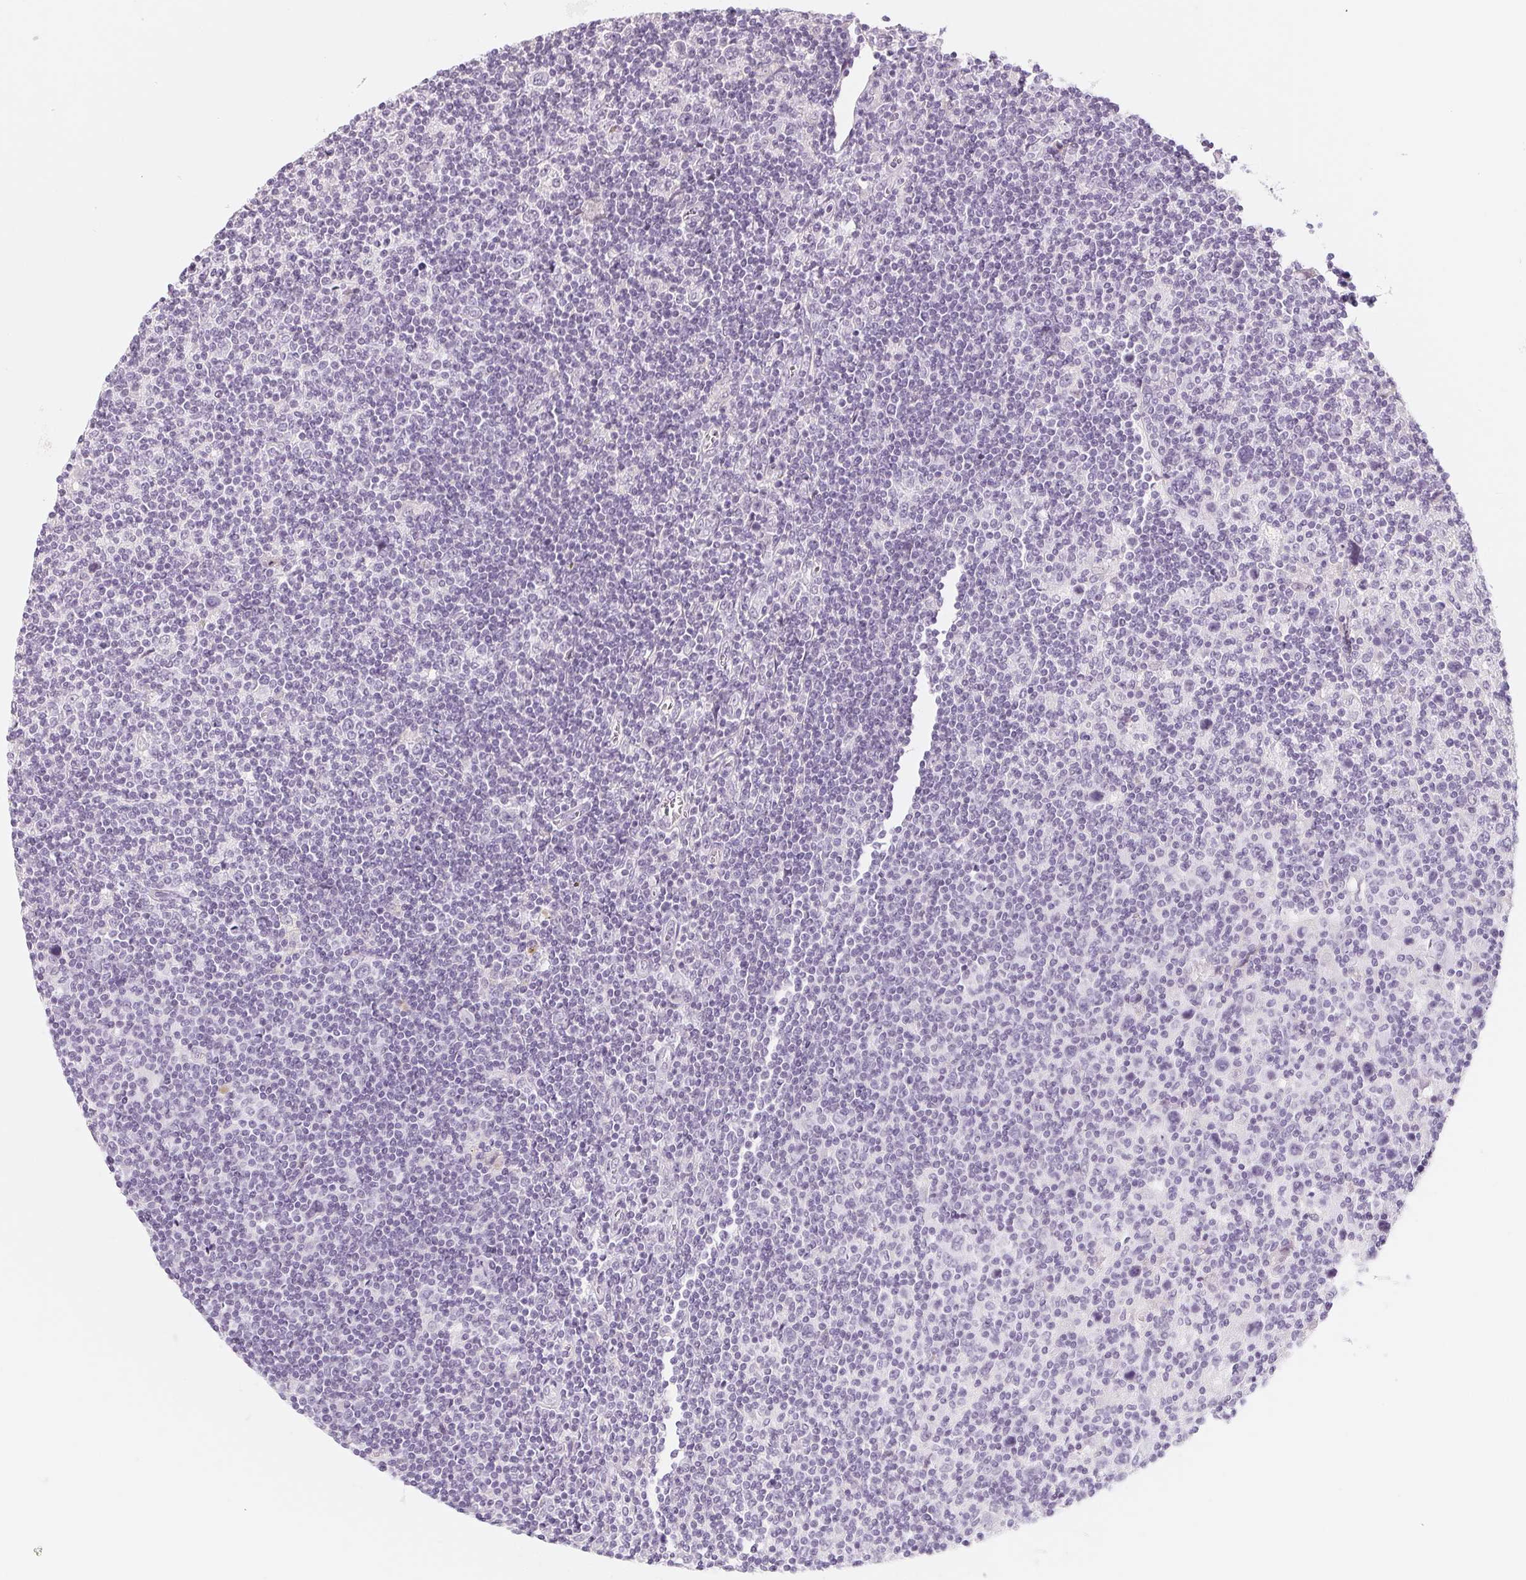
{"staining": {"intensity": "negative", "quantity": "none", "location": "none"}, "tissue": "lymphoma", "cell_type": "Tumor cells", "image_type": "cancer", "snomed": [{"axis": "morphology", "description": "Hodgkin's disease, NOS"}, {"axis": "topography", "description": "Lymph node"}], "caption": "Lymphoma was stained to show a protein in brown. There is no significant expression in tumor cells. The staining is performed using DAB (3,3'-diaminobenzidine) brown chromogen with nuclei counter-stained in using hematoxylin.", "gene": "SH3GL2", "patient": {"sex": "male", "age": 40}}